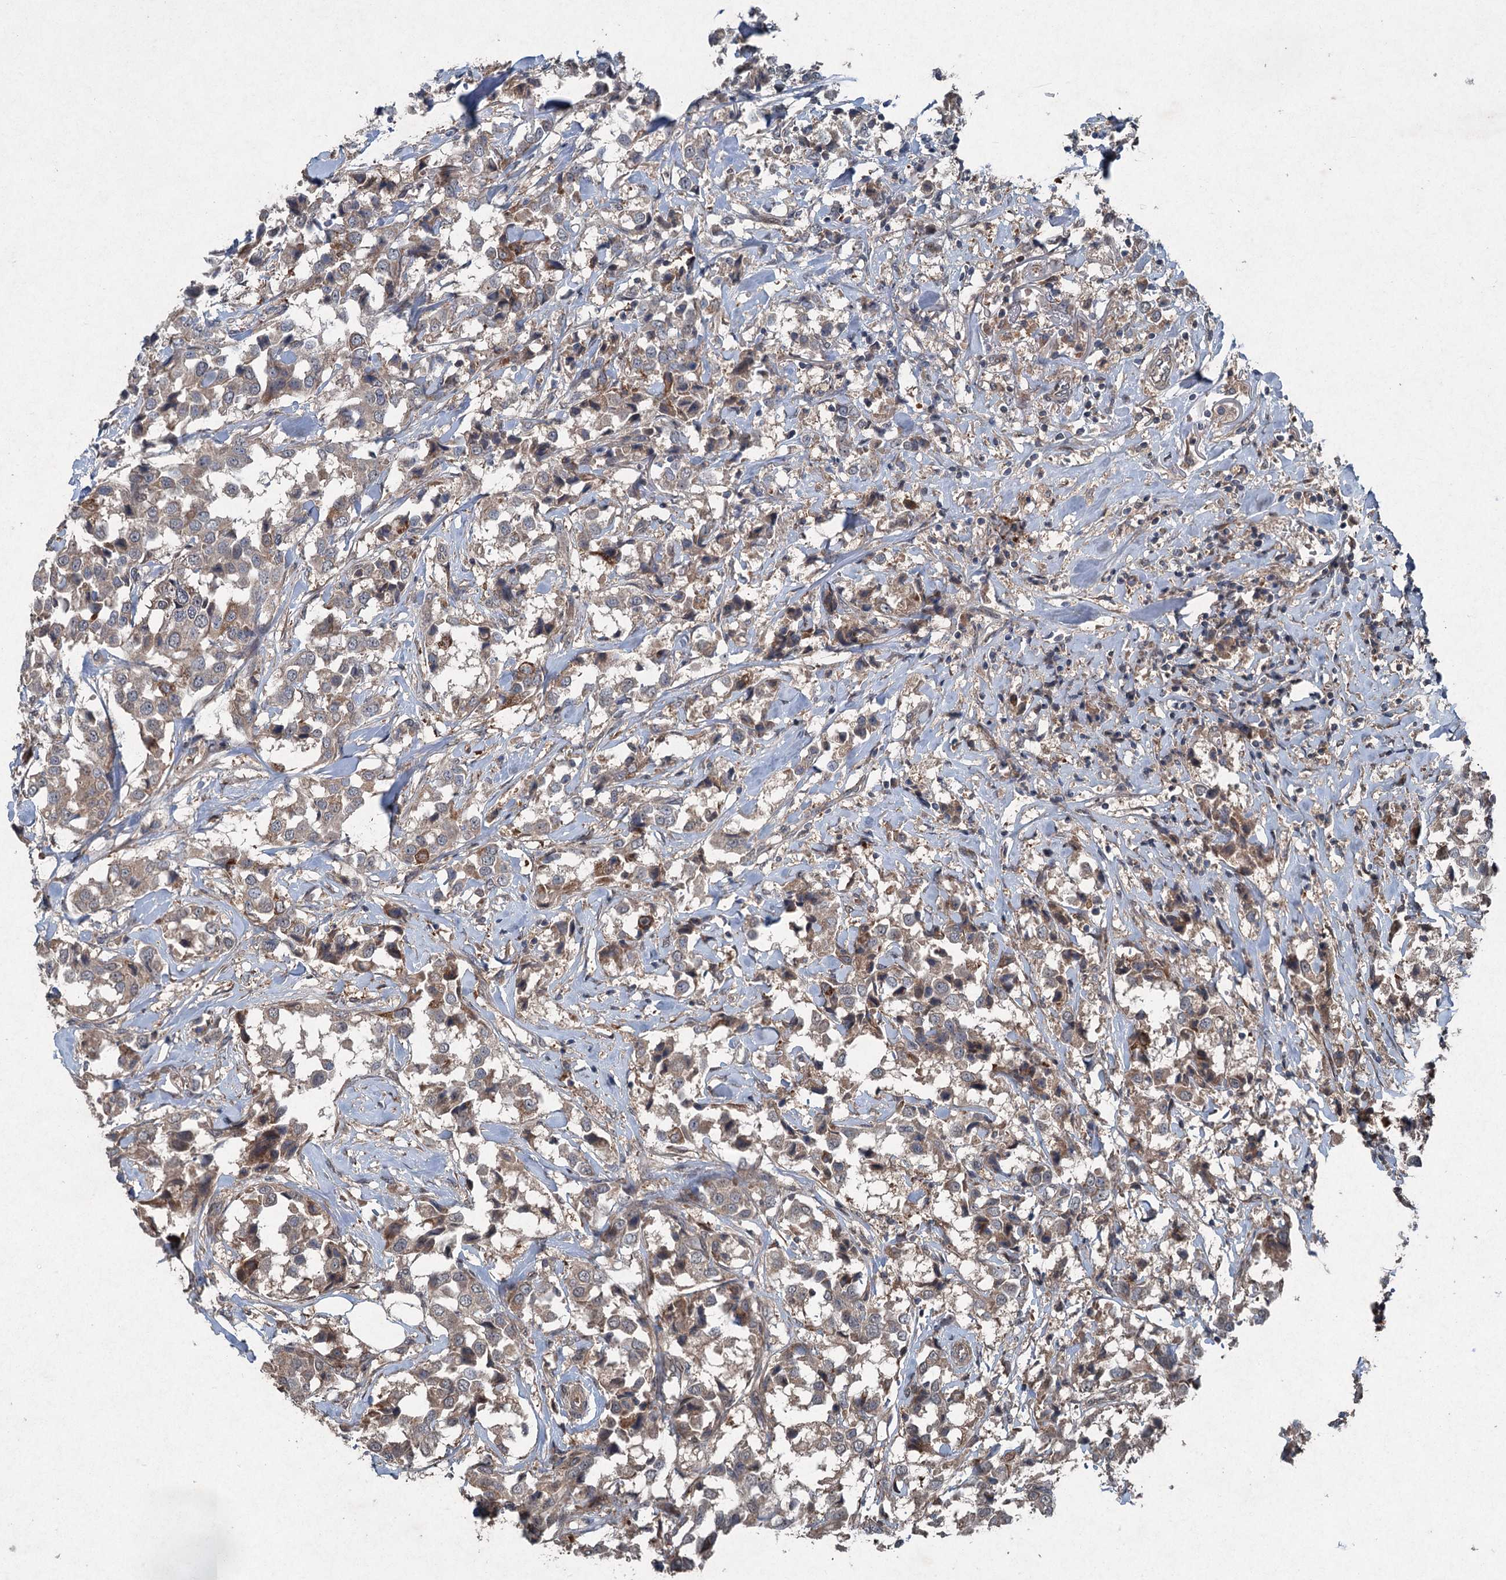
{"staining": {"intensity": "weak", "quantity": "25%-75%", "location": "cytoplasmic/membranous"}, "tissue": "breast cancer", "cell_type": "Tumor cells", "image_type": "cancer", "snomed": [{"axis": "morphology", "description": "Duct carcinoma"}, {"axis": "topography", "description": "Breast"}], "caption": "Intraductal carcinoma (breast) was stained to show a protein in brown. There is low levels of weak cytoplasmic/membranous positivity in approximately 25%-75% of tumor cells.", "gene": "ALAS1", "patient": {"sex": "female", "age": 80}}